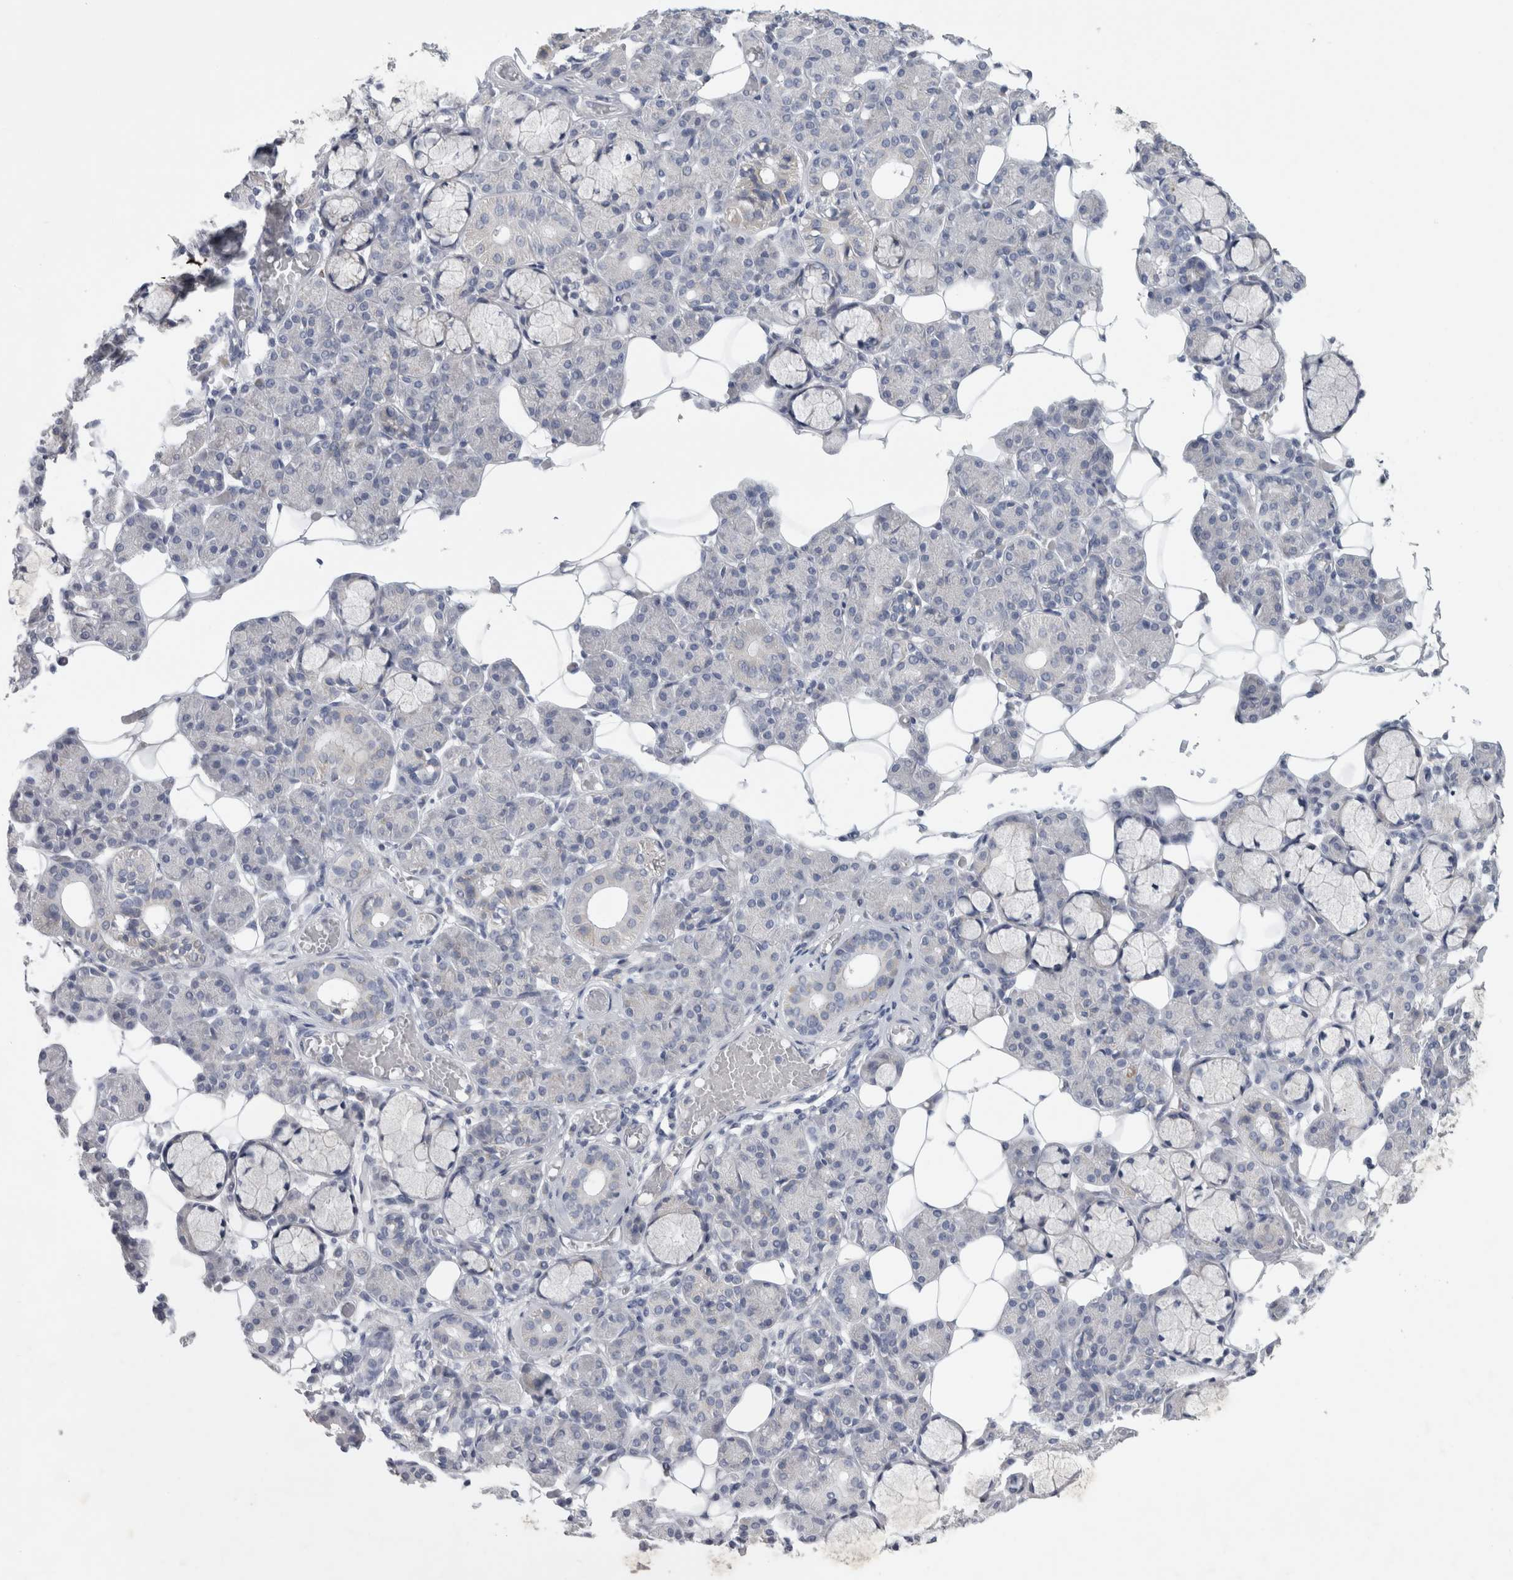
{"staining": {"intensity": "negative", "quantity": "none", "location": "none"}, "tissue": "salivary gland", "cell_type": "Glandular cells", "image_type": "normal", "snomed": [{"axis": "morphology", "description": "Normal tissue, NOS"}, {"axis": "topography", "description": "Salivary gland"}], "caption": "High power microscopy photomicrograph of an immunohistochemistry (IHC) micrograph of unremarkable salivary gland, revealing no significant staining in glandular cells.", "gene": "FXYD7", "patient": {"sex": "male", "age": 63}}